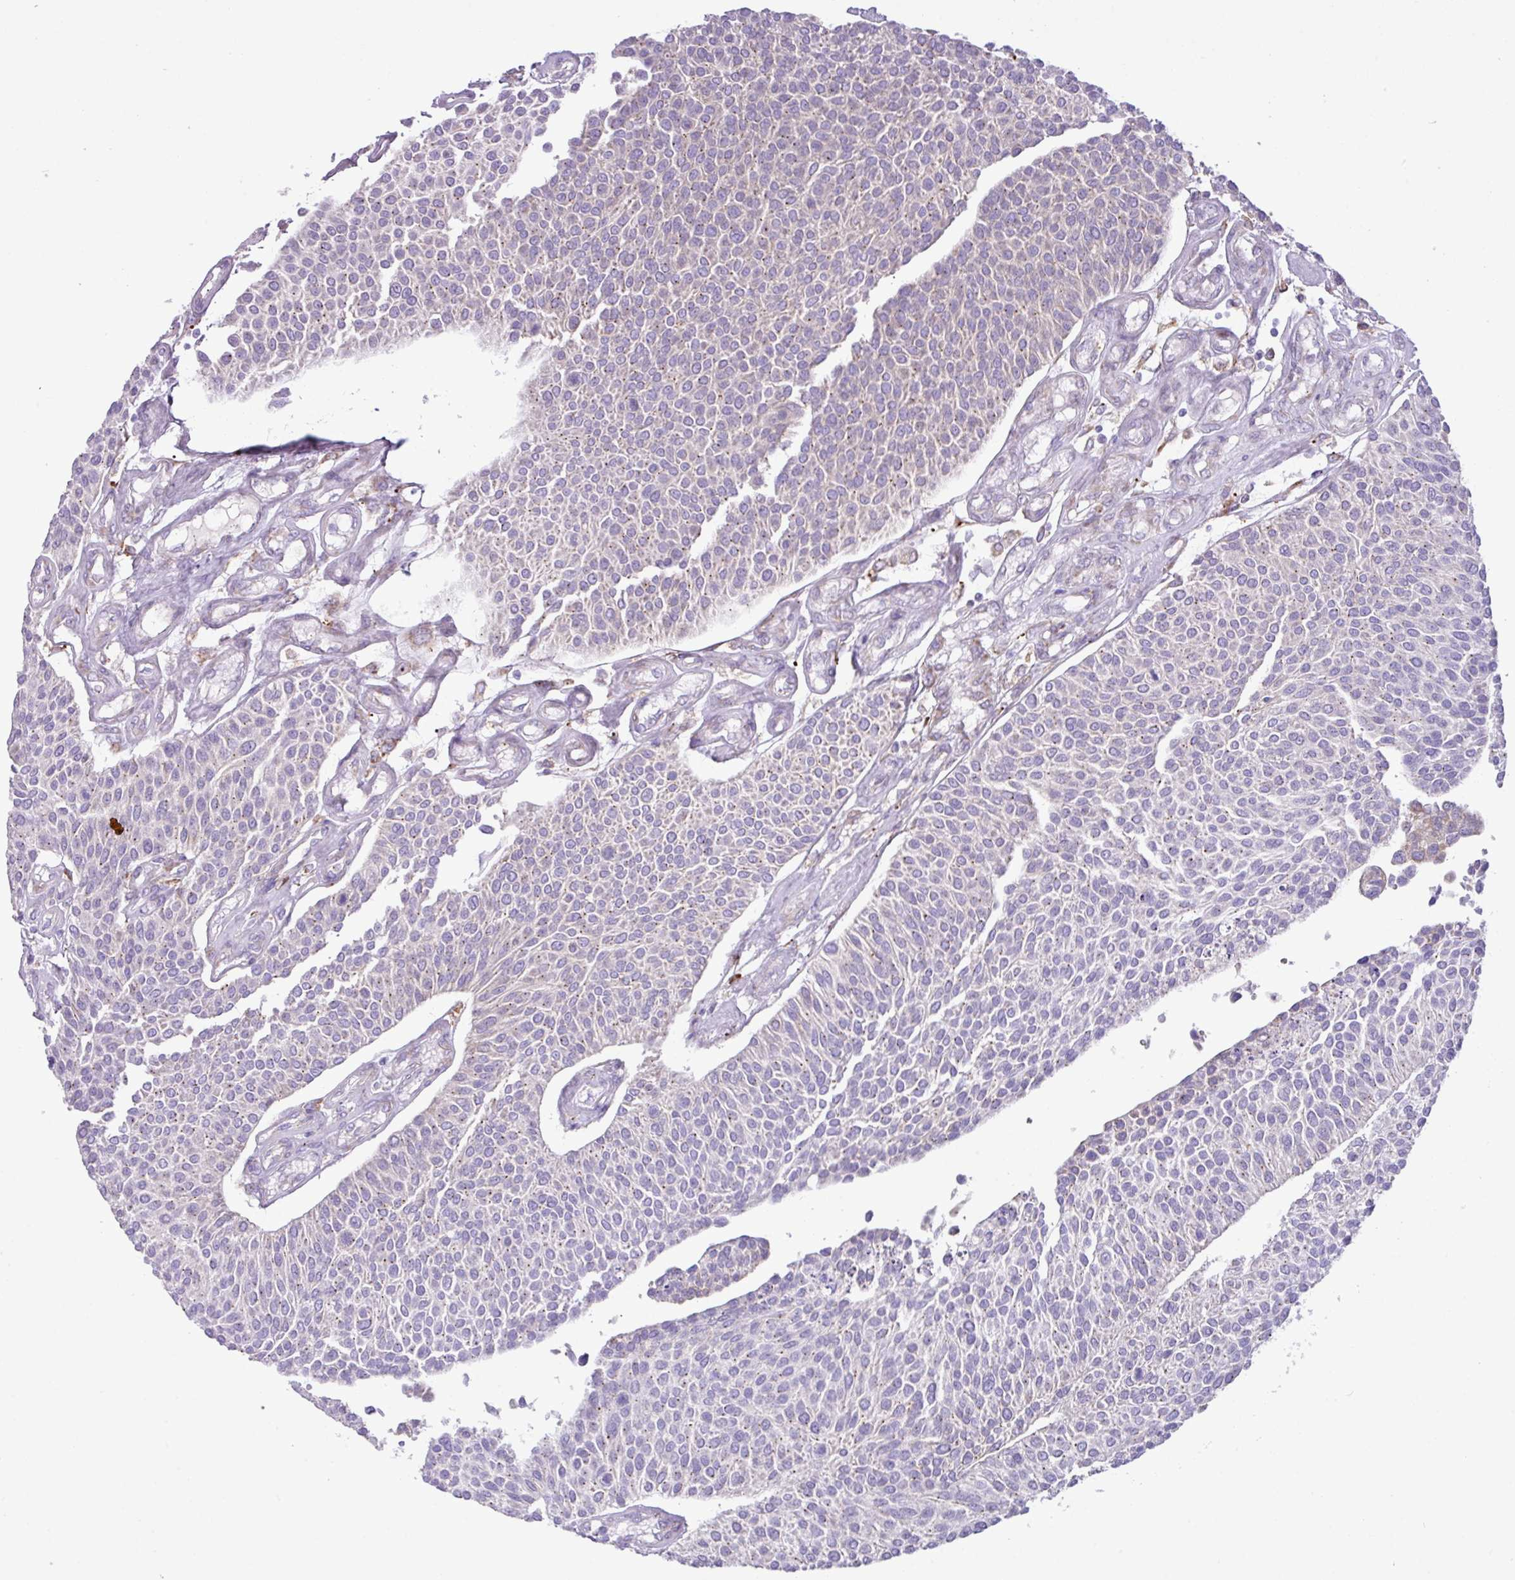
{"staining": {"intensity": "weak", "quantity": "<25%", "location": "cytoplasmic/membranous"}, "tissue": "urothelial cancer", "cell_type": "Tumor cells", "image_type": "cancer", "snomed": [{"axis": "morphology", "description": "Urothelial carcinoma, NOS"}, {"axis": "topography", "description": "Urinary bladder"}], "caption": "Immunohistochemical staining of urothelial cancer shows no significant staining in tumor cells.", "gene": "RGS21", "patient": {"sex": "male", "age": 55}}